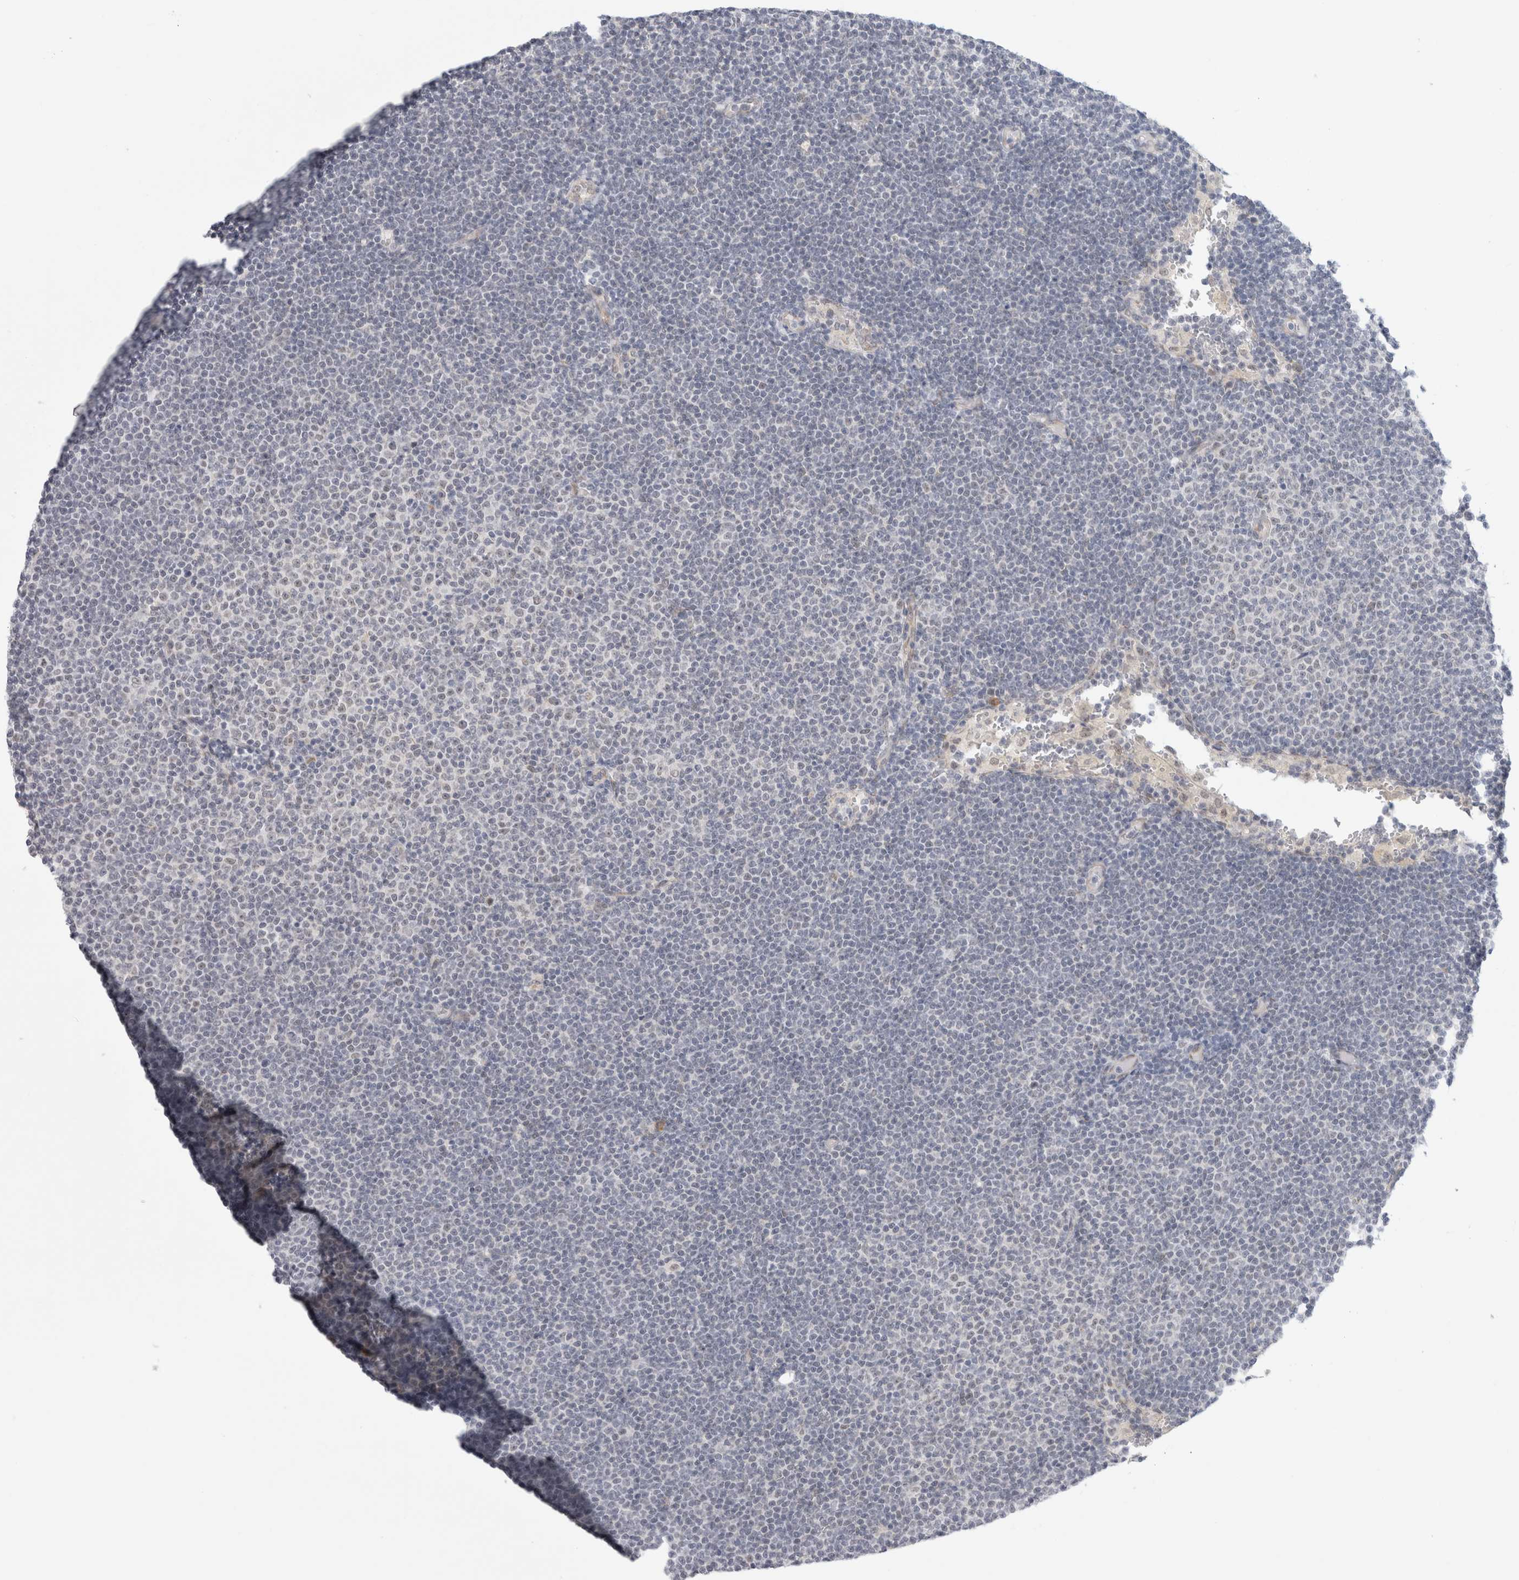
{"staining": {"intensity": "negative", "quantity": "none", "location": "none"}, "tissue": "lymphoma", "cell_type": "Tumor cells", "image_type": "cancer", "snomed": [{"axis": "morphology", "description": "Malignant lymphoma, non-Hodgkin's type, Low grade"}, {"axis": "topography", "description": "Lymph node"}], "caption": "A high-resolution photomicrograph shows immunohistochemistry (IHC) staining of malignant lymphoma, non-Hodgkin's type (low-grade), which shows no significant expression in tumor cells. (Immunohistochemistry, brightfield microscopy, high magnification).", "gene": "TRMT1L", "patient": {"sex": "female", "age": 53}}